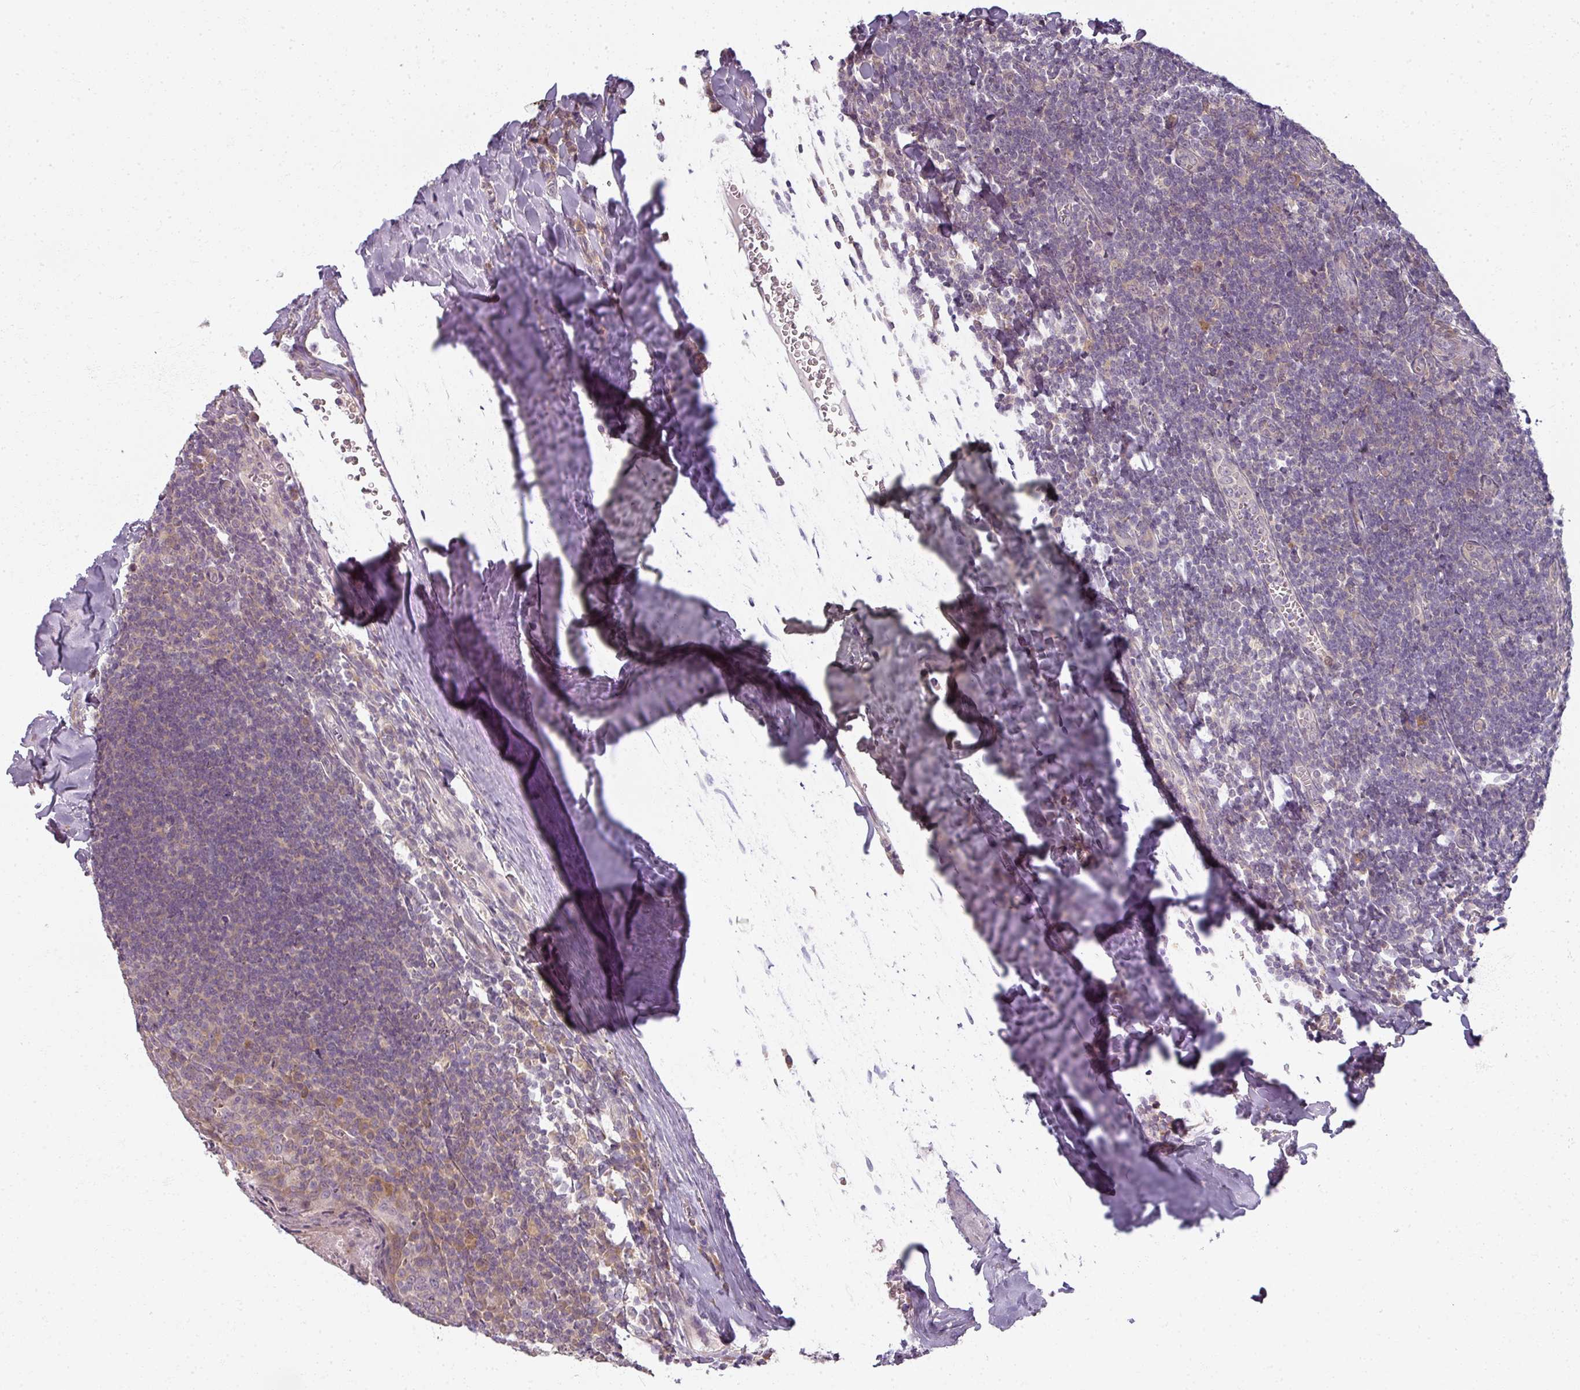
{"staining": {"intensity": "weak", "quantity": "25%-75%", "location": "cytoplasmic/membranous"}, "tissue": "tonsil", "cell_type": "Germinal center cells", "image_type": "normal", "snomed": [{"axis": "morphology", "description": "Normal tissue, NOS"}, {"axis": "topography", "description": "Tonsil"}], "caption": "Protein expression by immunohistochemistry exhibits weak cytoplasmic/membranous expression in about 25%-75% of germinal center cells in unremarkable tonsil. The staining is performed using DAB brown chromogen to label protein expression. The nuclei are counter-stained blue using hematoxylin.", "gene": "MYMK", "patient": {"sex": "male", "age": 27}}